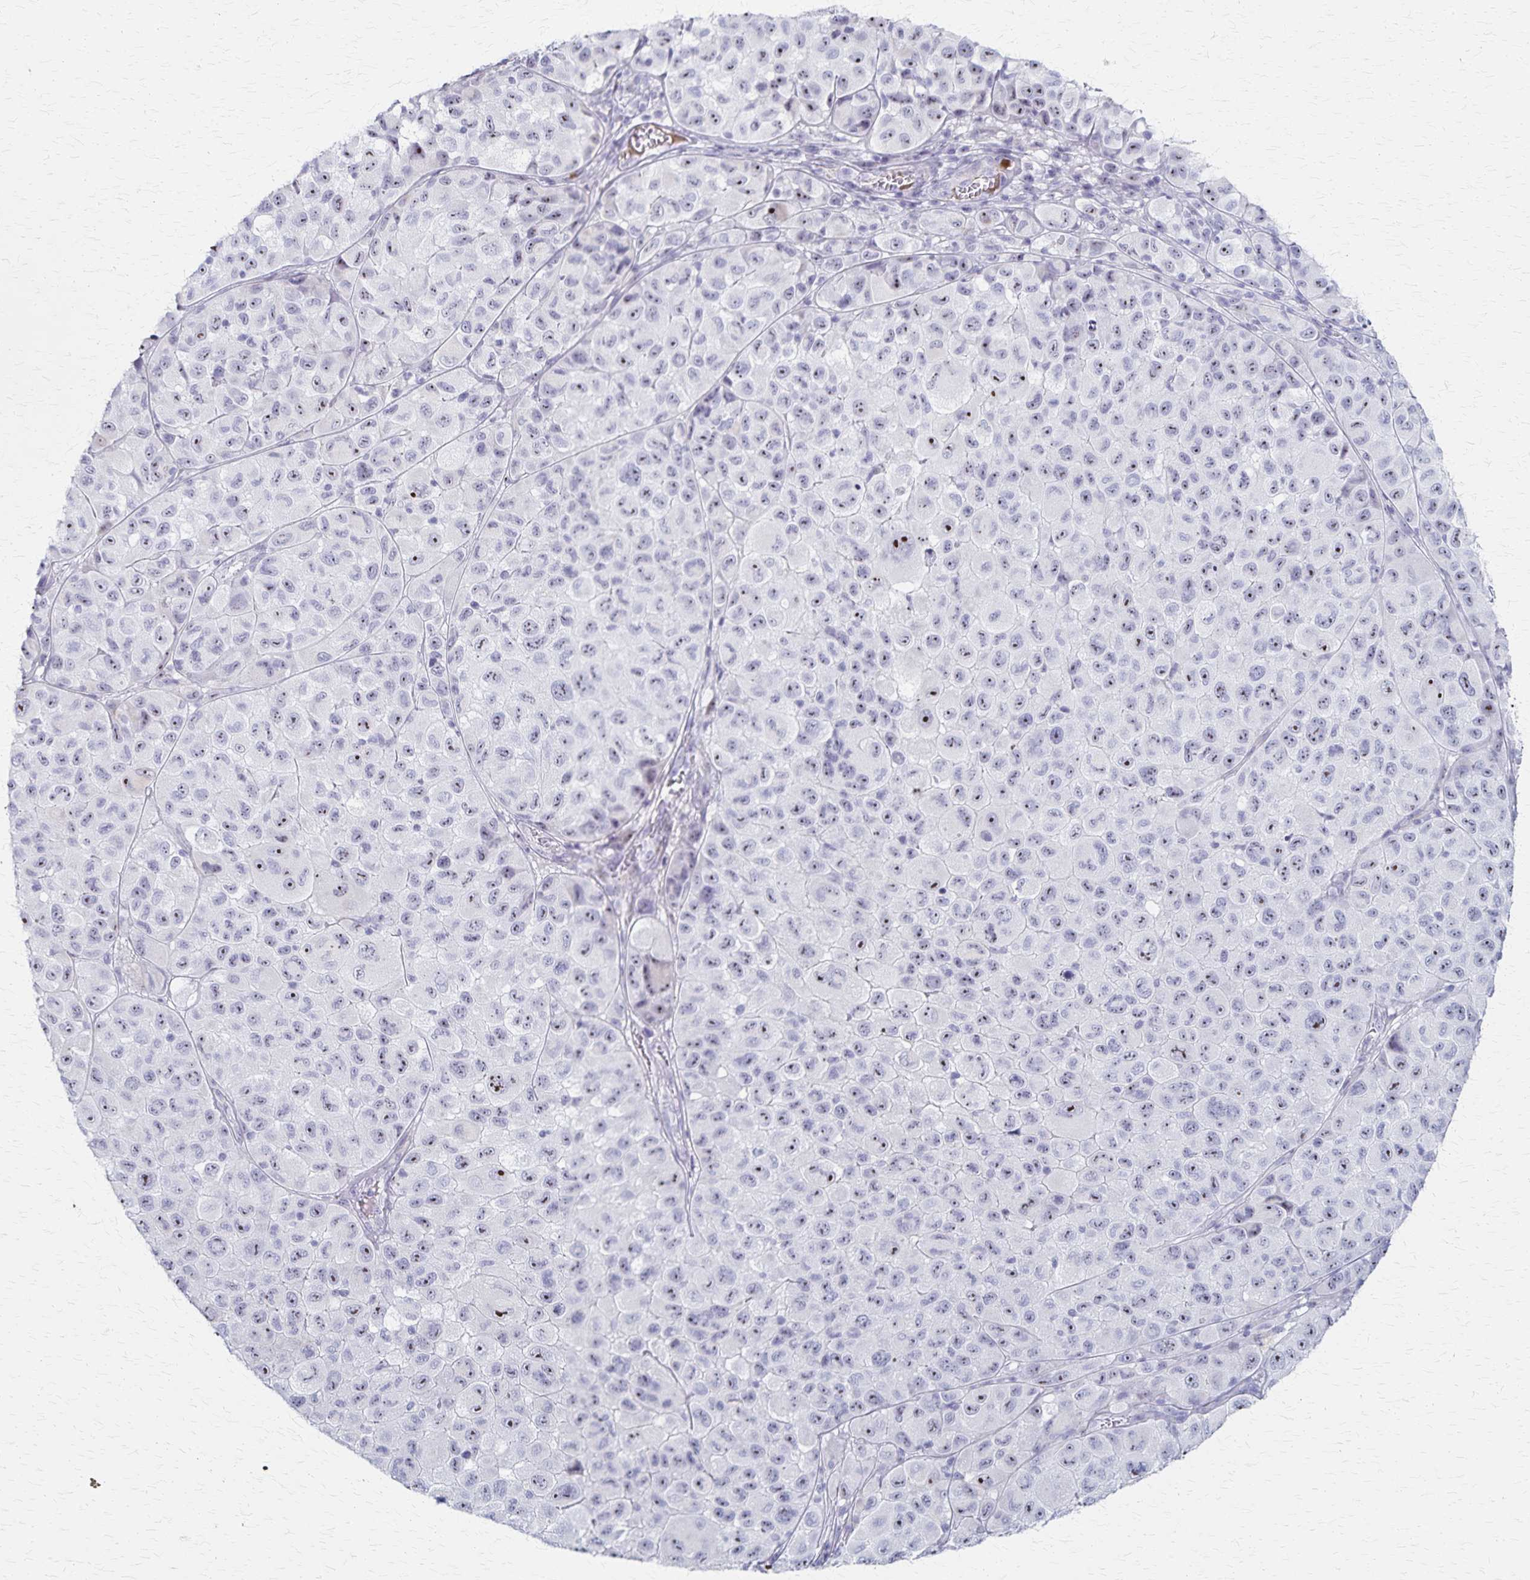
{"staining": {"intensity": "moderate", "quantity": ">75%", "location": "nuclear"}, "tissue": "melanoma", "cell_type": "Tumor cells", "image_type": "cancer", "snomed": [{"axis": "morphology", "description": "Malignant melanoma, NOS"}, {"axis": "topography", "description": "Skin"}], "caption": "Protein expression analysis of human melanoma reveals moderate nuclear positivity in about >75% of tumor cells.", "gene": "DLK2", "patient": {"sex": "male", "age": 93}}